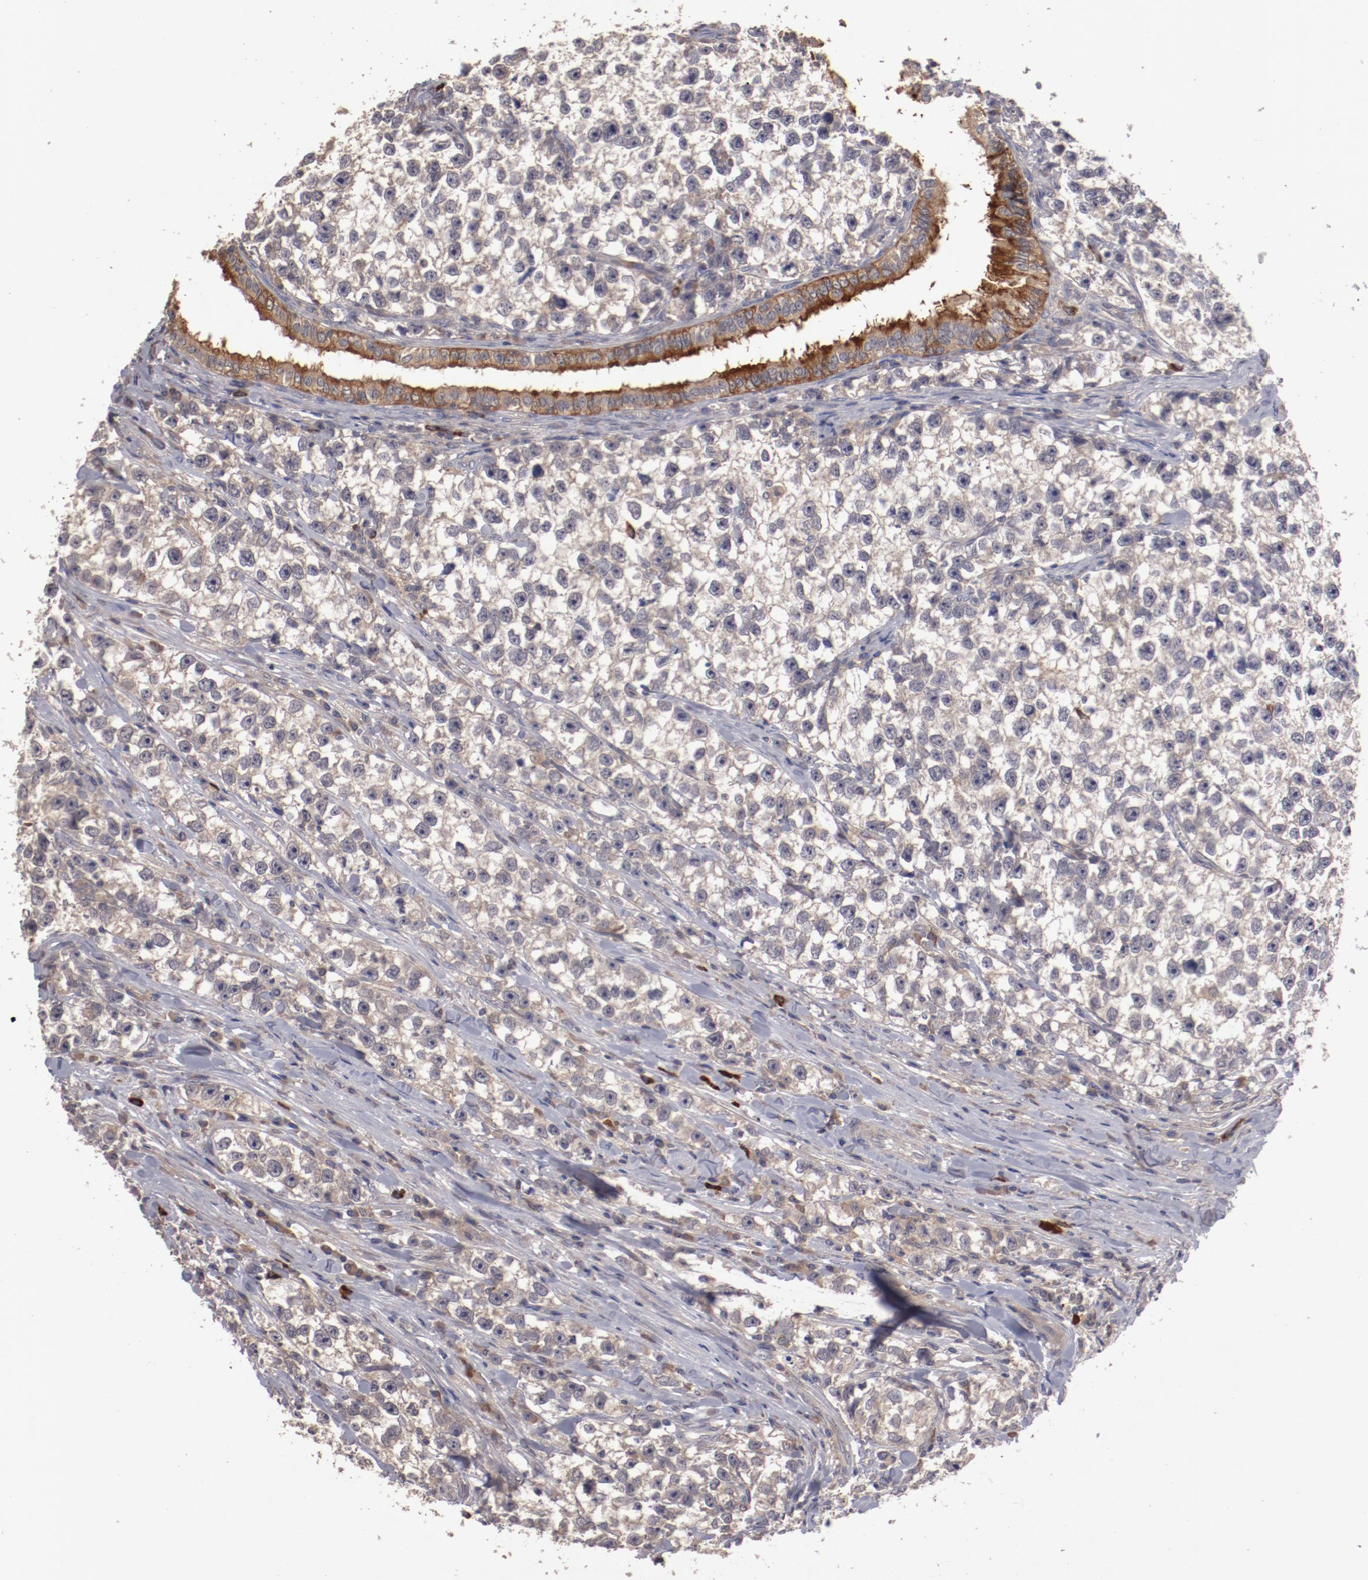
{"staining": {"intensity": "weak", "quantity": ">75%", "location": "cytoplasmic/membranous"}, "tissue": "testis cancer", "cell_type": "Tumor cells", "image_type": "cancer", "snomed": [{"axis": "morphology", "description": "Seminoma, NOS"}, {"axis": "morphology", "description": "Carcinoma, Embryonal, NOS"}, {"axis": "topography", "description": "Testis"}], "caption": "IHC (DAB) staining of testis embryonal carcinoma demonstrates weak cytoplasmic/membranous protein staining in approximately >75% of tumor cells.", "gene": "LRRC75B", "patient": {"sex": "male", "age": 30}}